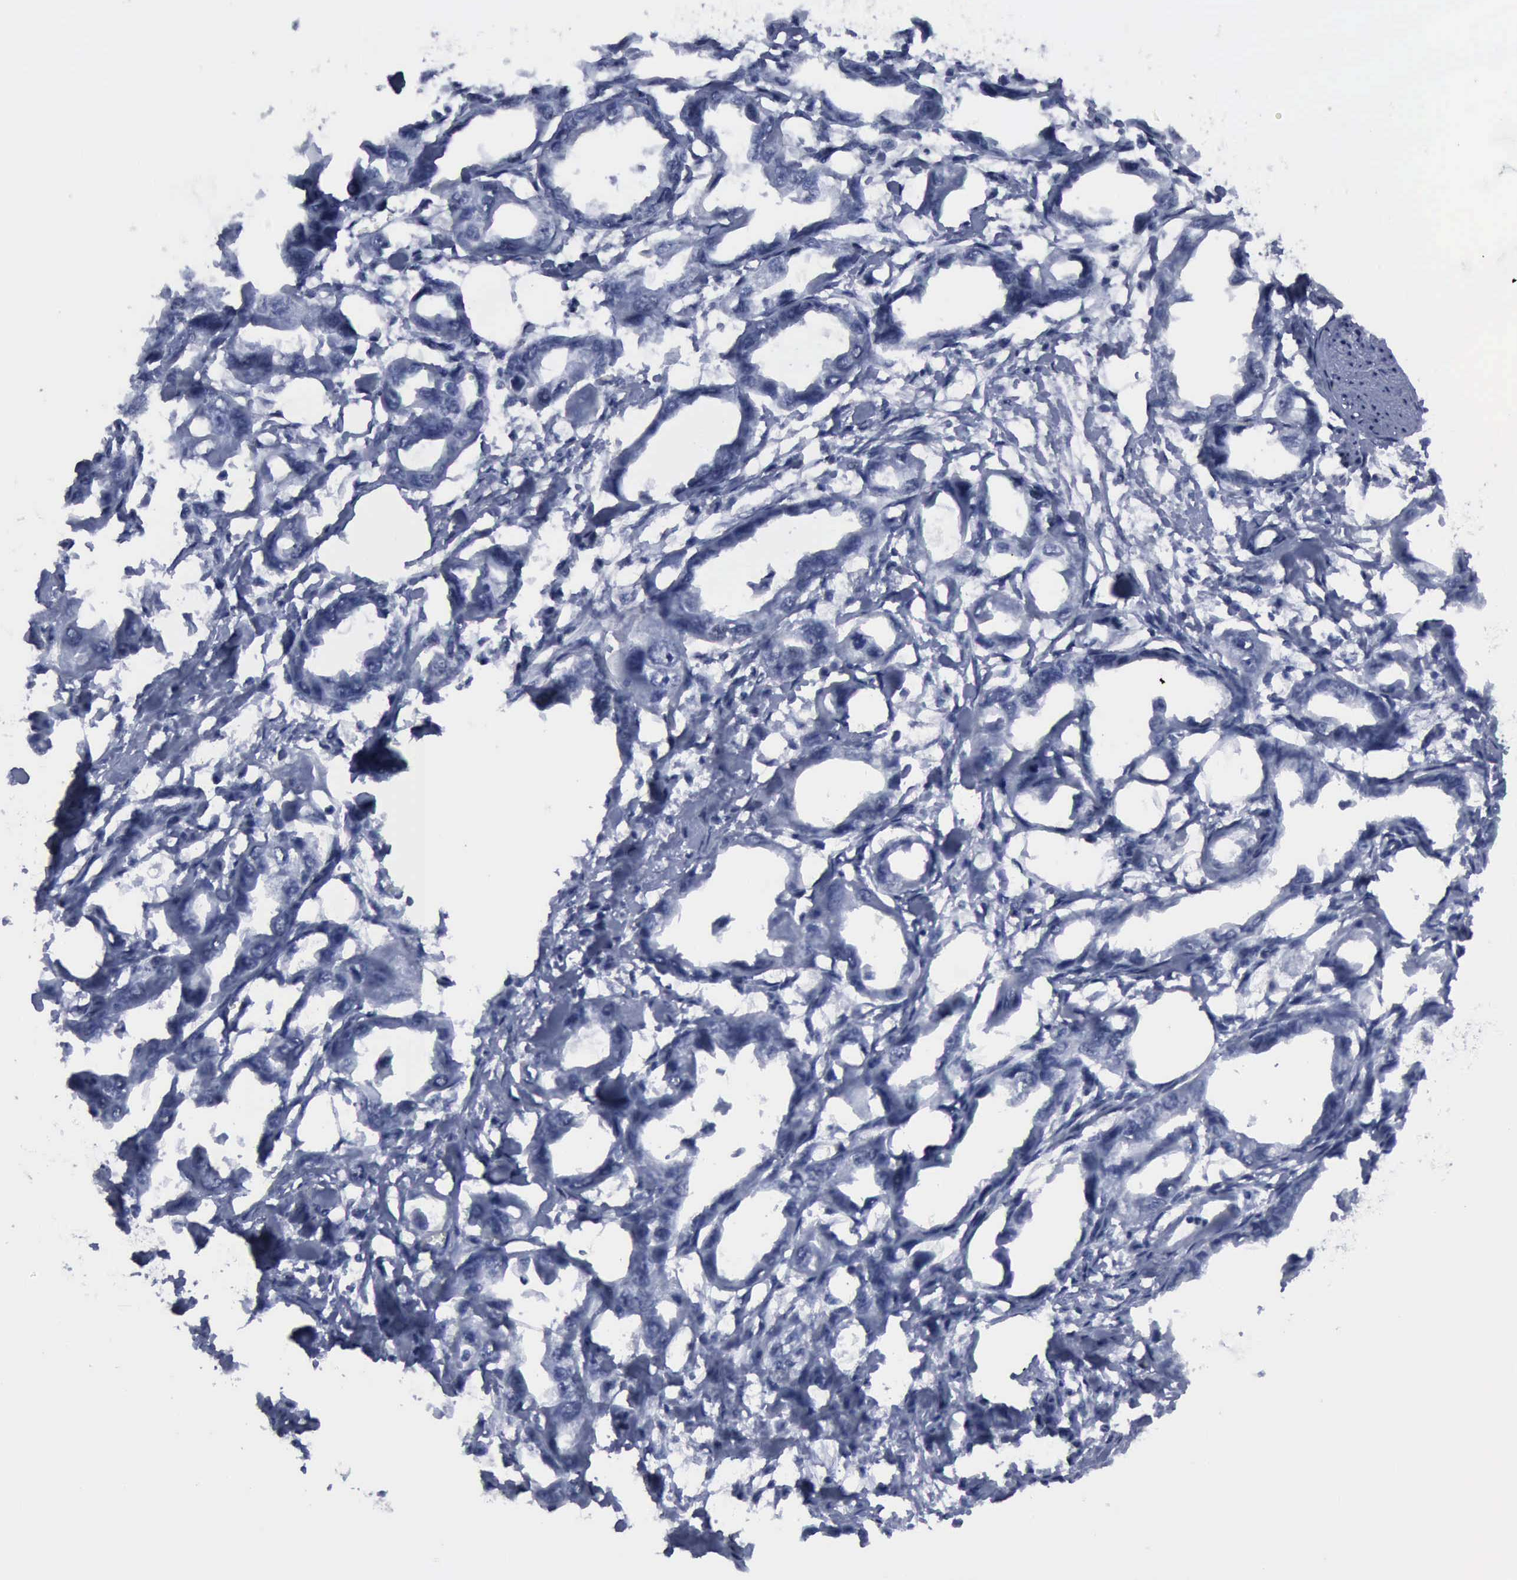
{"staining": {"intensity": "negative", "quantity": "none", "location": "none"}, "tissue": "endometrial cancer", "cell_type": "Tumor cells", "image_type": "cancer", "snomed": [{"axis": "morphology", "description": "Adenocarcinoma, NOS"}, {"axis": "topography", "description": "Endometrium"}], "caption": "There is no significant expression in tumor cells of endometrial cancer.", "gene": "BRD1", "patient": {"sex": "female", "age": 67}}